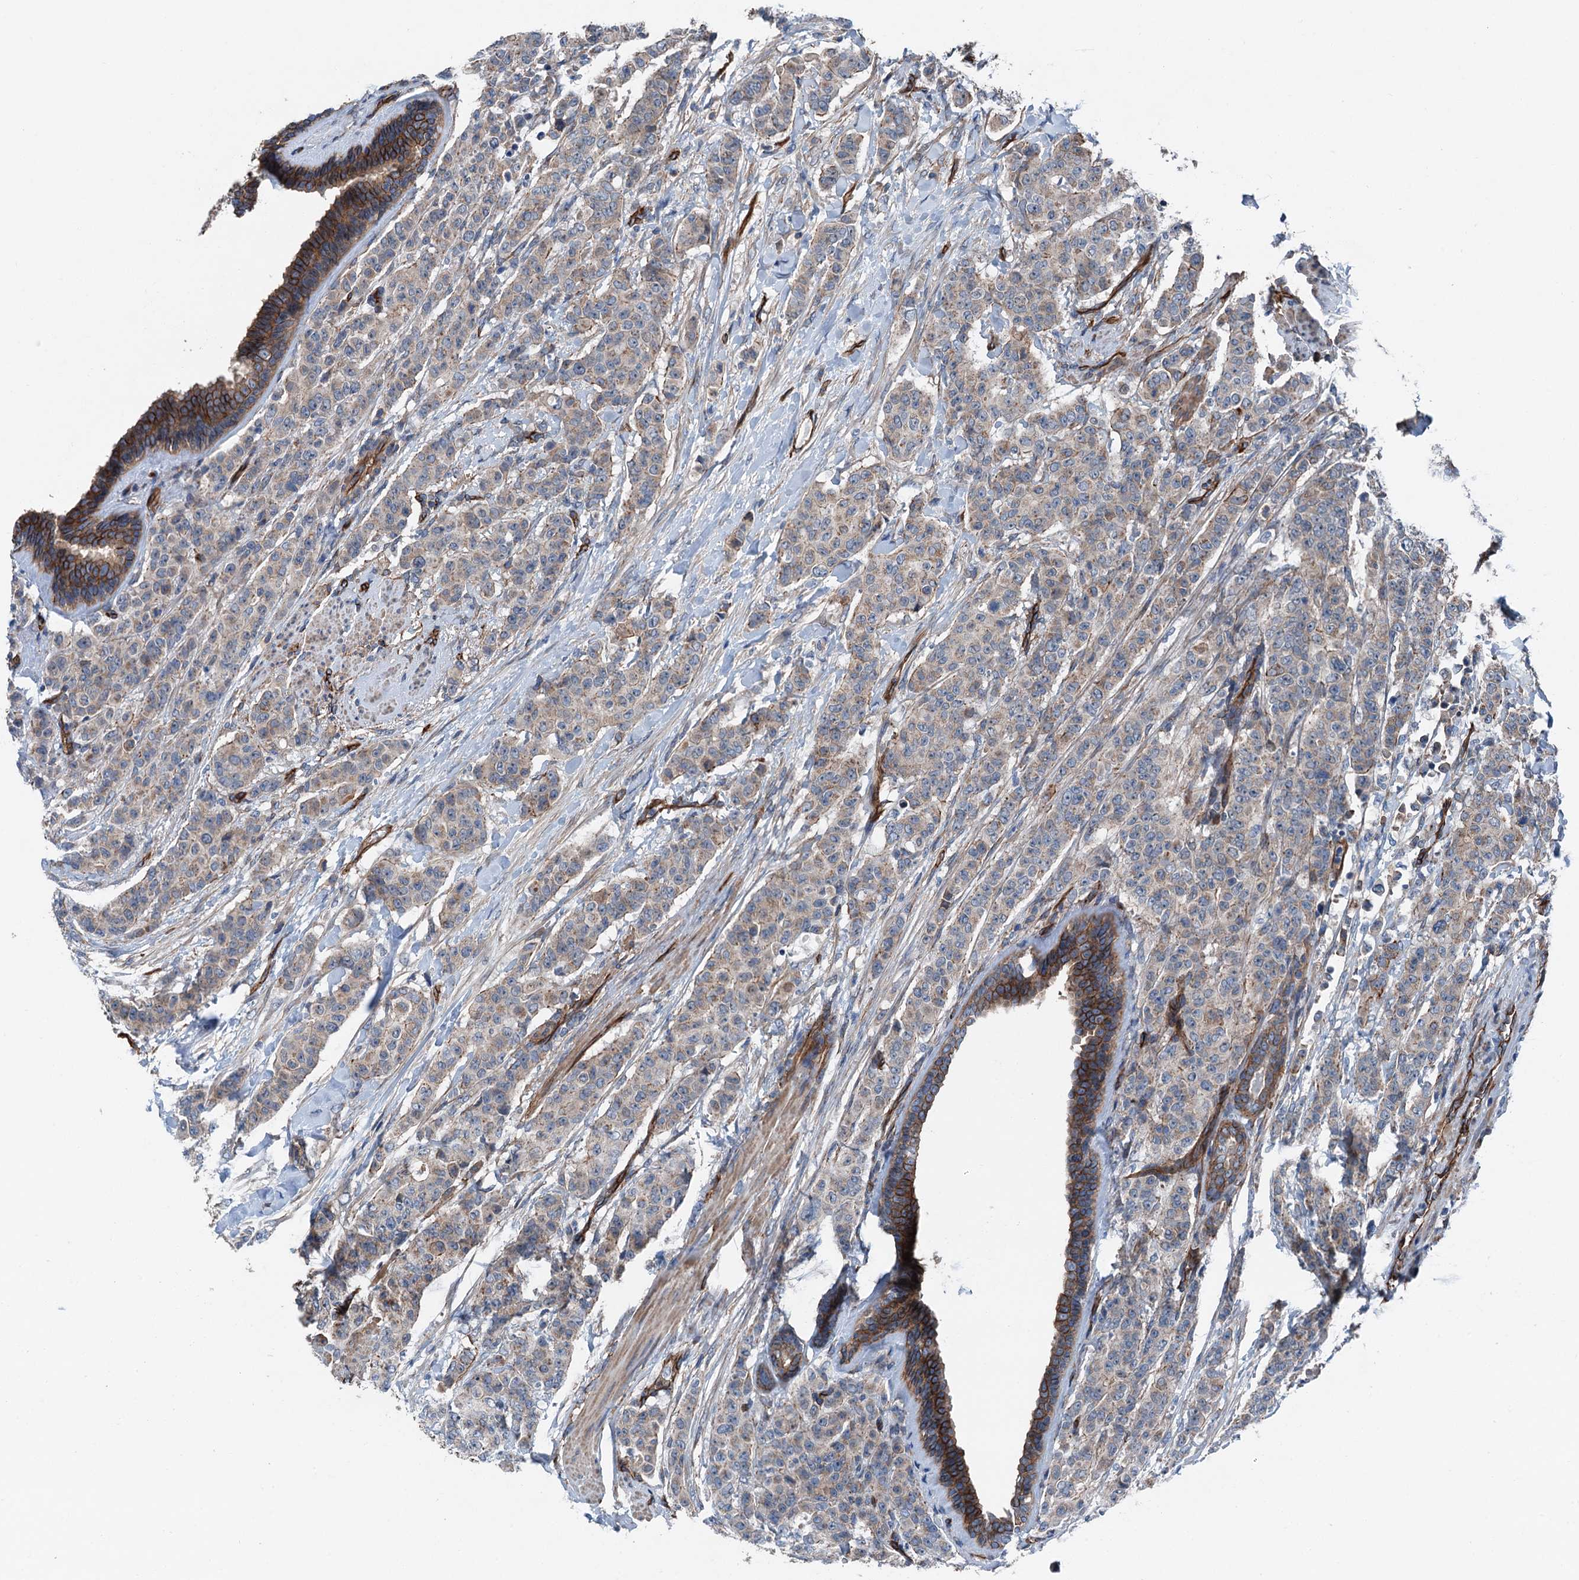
{"staining": {"intensity": "weak", "quantity": "<25%", "location": "cytoplasmic/membranous"}, "tissue": "breast cancer", "cell_type": "Tumor cells", "image_type": "cancer", "snomed": [{"axis": "morphology", "description": "Duct carcinoma"}, {"axis": "topography", "description": "Breast"}], "caption": "A high-resolution image shows immunohistochemistry (IHC) staining of breast cancer, which shows no significant staining in tumor cells.", "gene": "NMRAL1", "patient": {"sex": "female", "age": 40}}